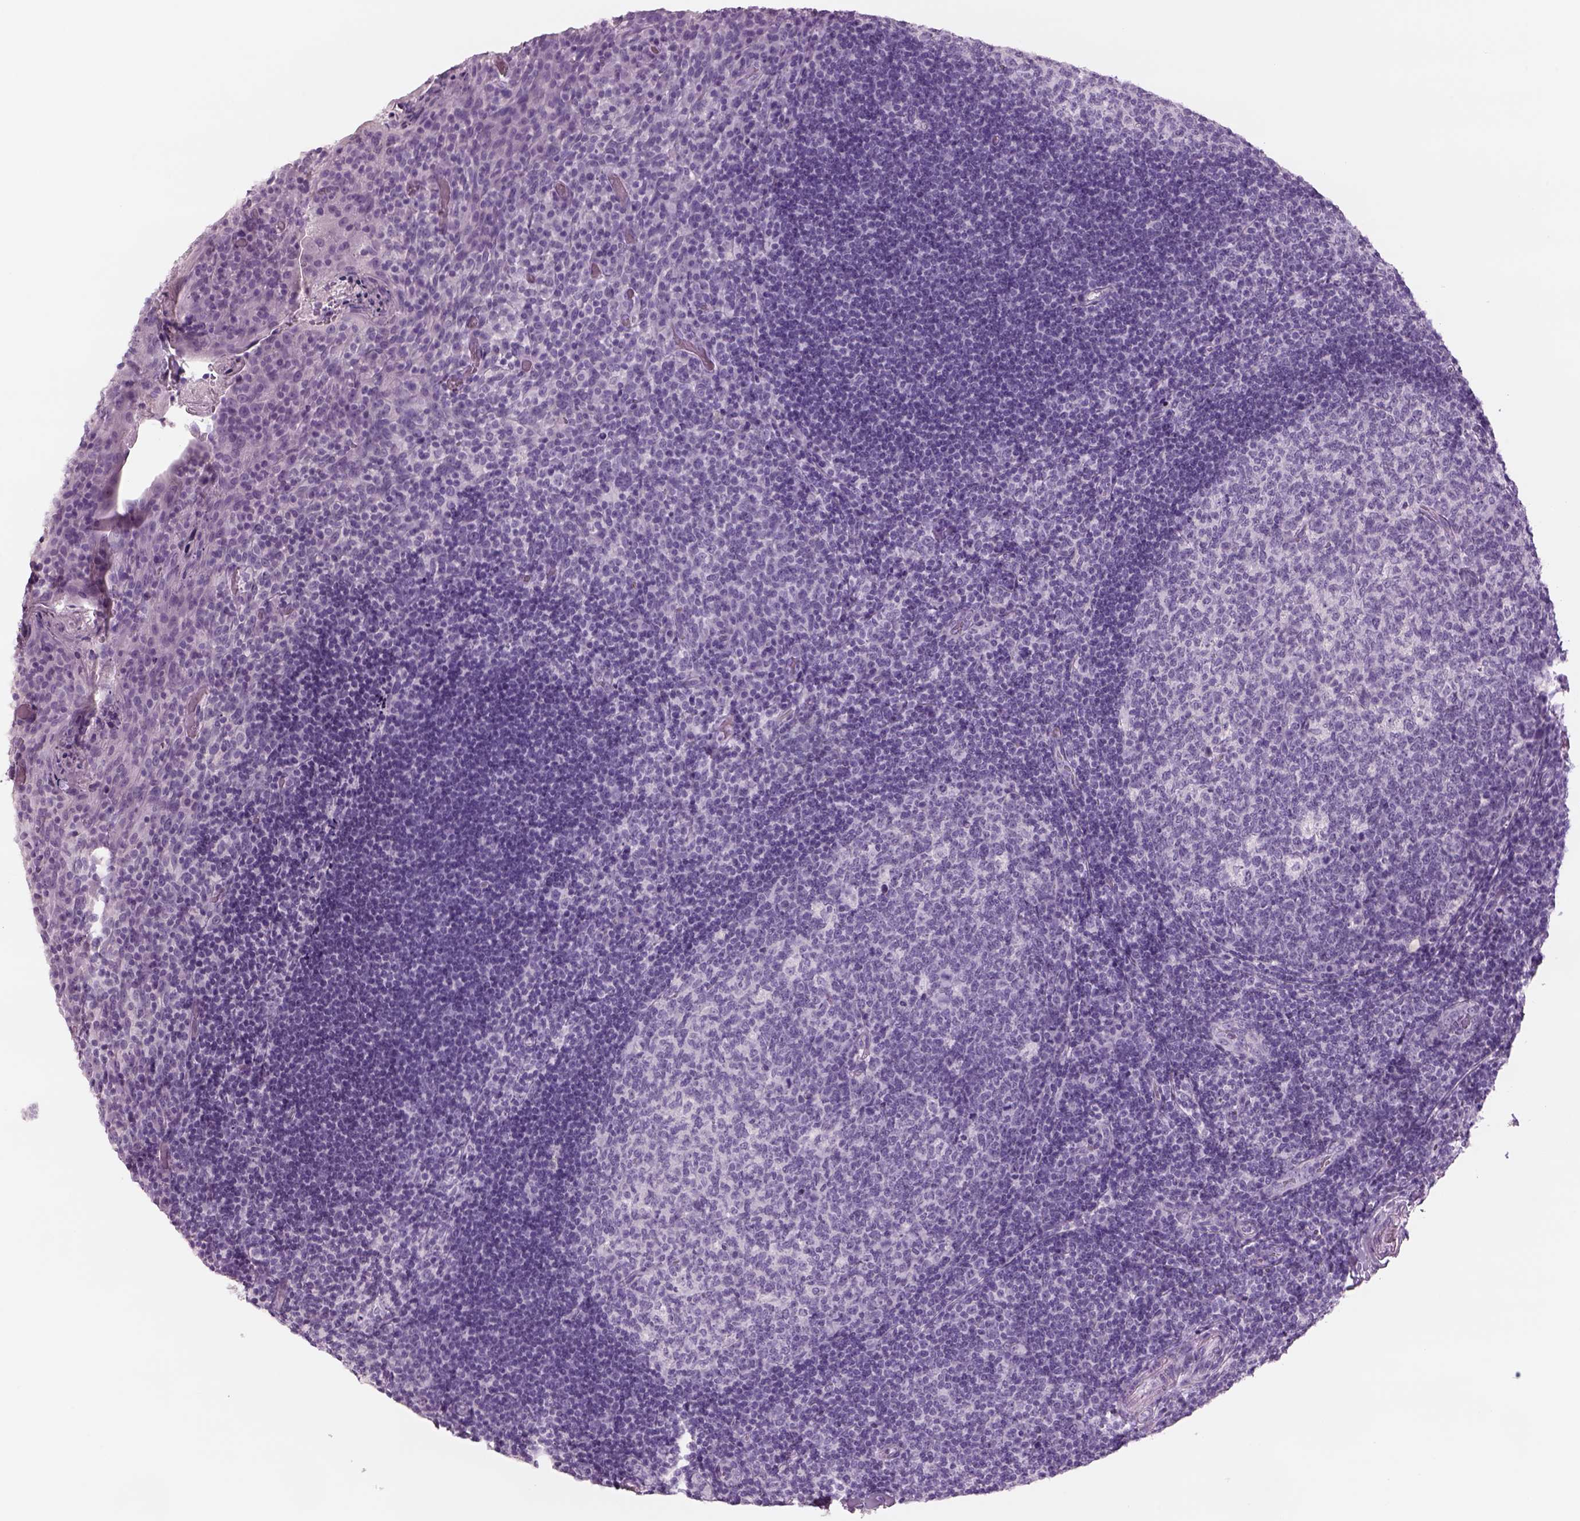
{"staining": {"intensity": "negative", "quantity": "none", "location": "none"}, "tissue": "tonsil", "cell_type": "Germinal center cells", "image_type": "normal", "snomed": [{"axis": "morphology", "description": "Normal tissue, NOS"}, {"axis": "topography", "description": "Tonsil"}], "caption": "Germinal center cells show no significant expression in unremarkable tonsil. The staining was performed using DAB (3,3'-diaminobenzidine) to visualize the protein expression in brown, while the nuclei were stained in blue with hematoxylin (Magnification: 20x).", "gene": "RHO", "patient": {"sex": "male", "age": 17}}